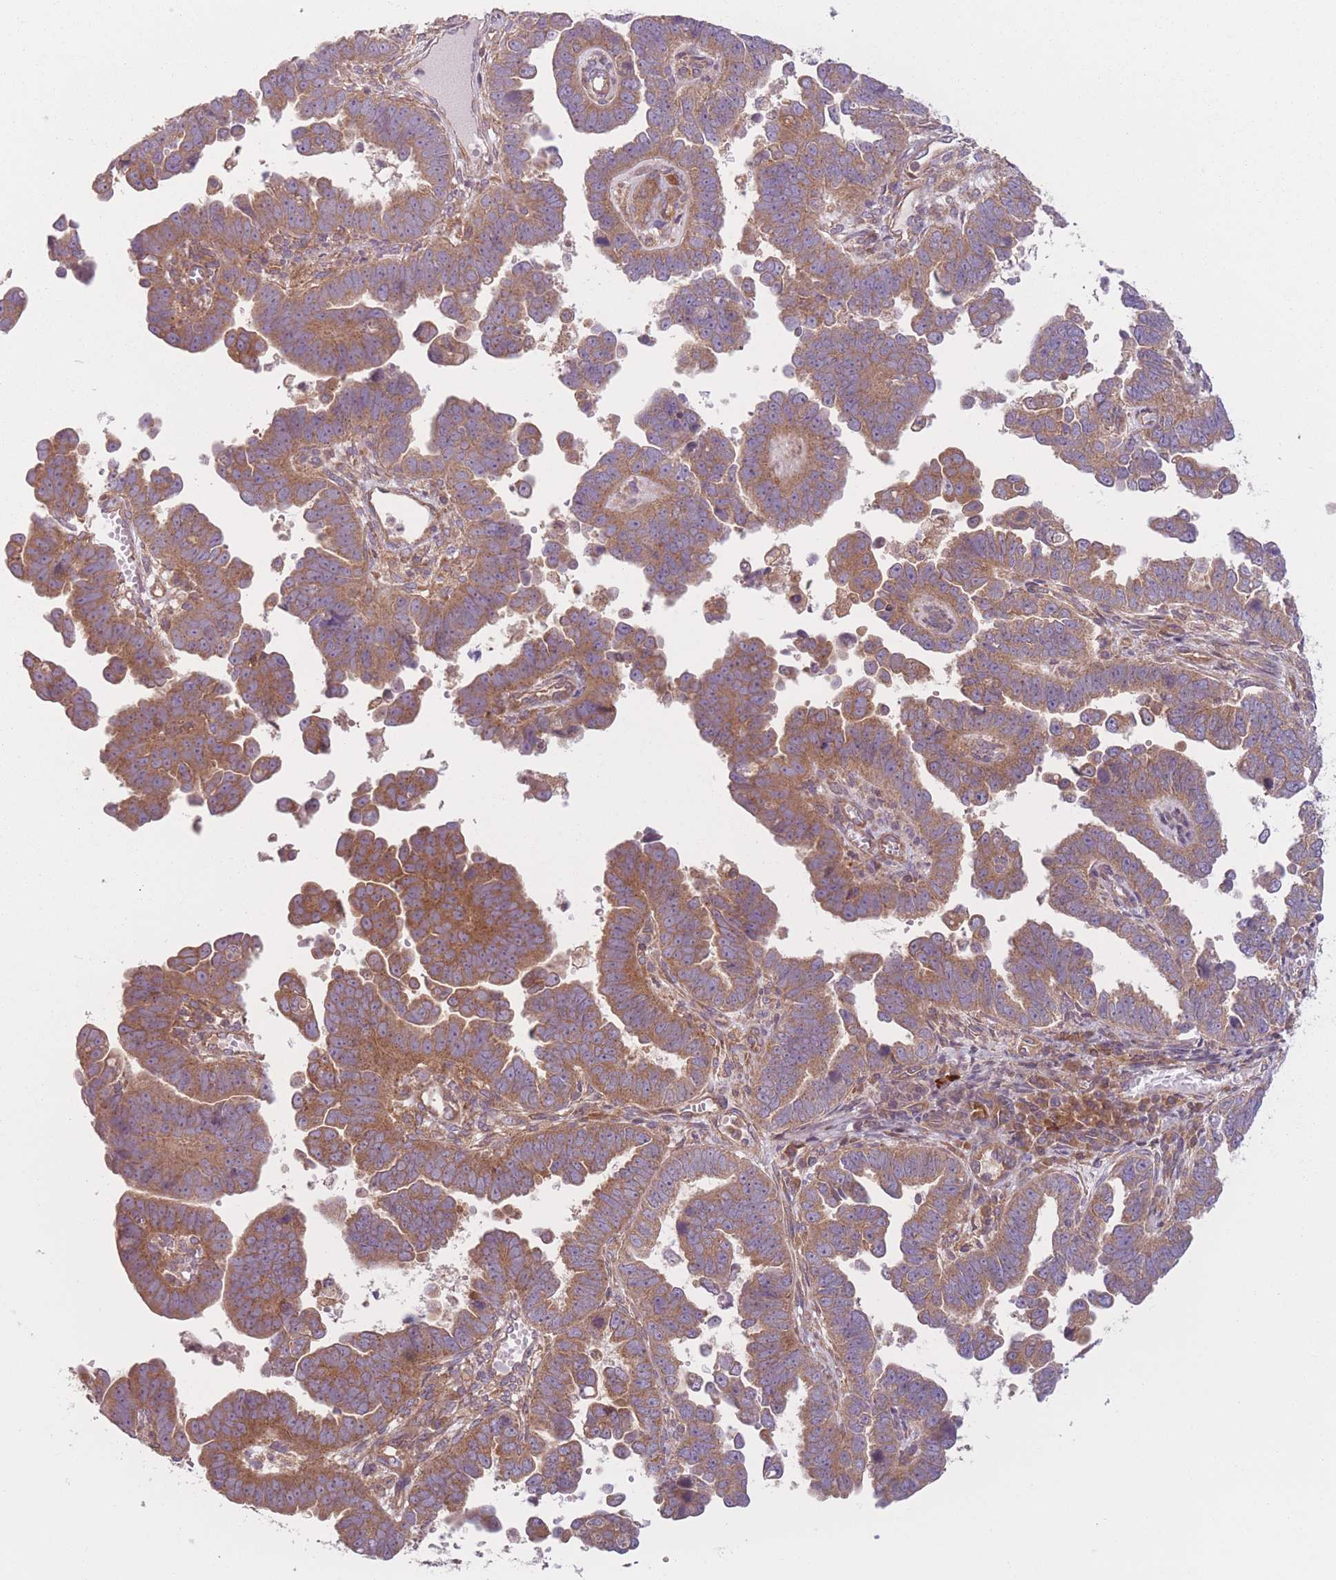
{"staining": {"intensity": "moderate", "quantity": ">75%", "location": "cytoplasmic/membranous"}, "tissue": "endometrial cancer", "cell_type": "Tumor cells", "image_type": "cancer", "snomed": [{"axis": "morphology", "description": "Adenocarcinoma, NOS"}, {"axis": "topography", "description": "Endometrium"}], "caption": "Protein analysis of adenocarcinoma (endometrial) tissue displays moderate cytoplasmic/membranous positivity in about >75% of tumor cells. (DAB IHC with brightfield microscopy, high magnification).", "gene": "WASHC2A", "patient": {"sex": "female", "age": 75}}